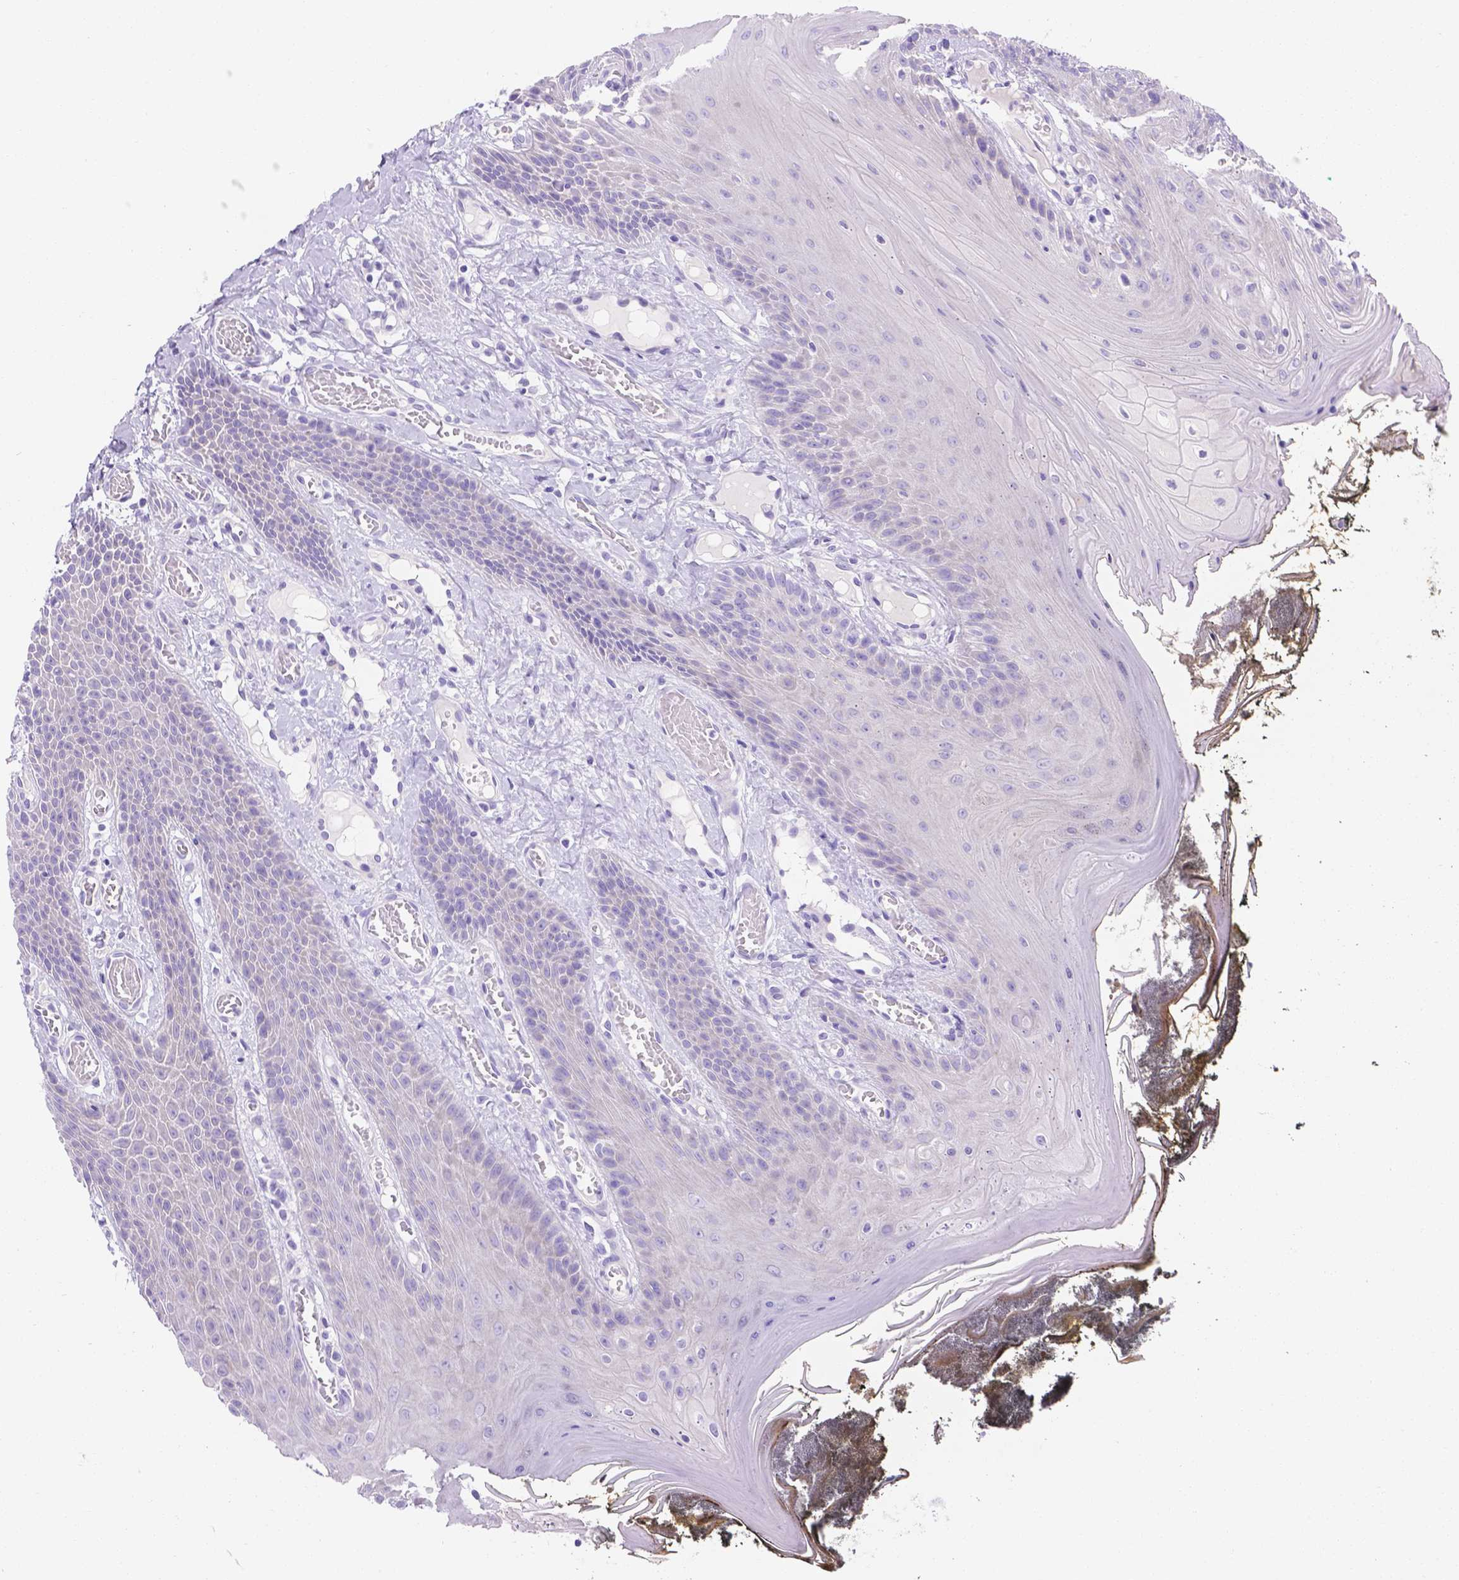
{"staining": {"intensity": "negative", "quantity": "none", "location": "none"}, "tissue": "oral mucosa", "cell_type": "Squamous epithelial cells", "image_type": "normal", "snomed": [{"axis": "morphology", "description": "Normal tissue, NOS"}, {"axis": "topography", "description": "Oral tissue"}], "caption": "Photomicrograph shows no protein staining in squamous epithelial cells of unremarkable oral mucosa.", "gene": "MLN", "patient": {"sex": "male", "age": 9}}